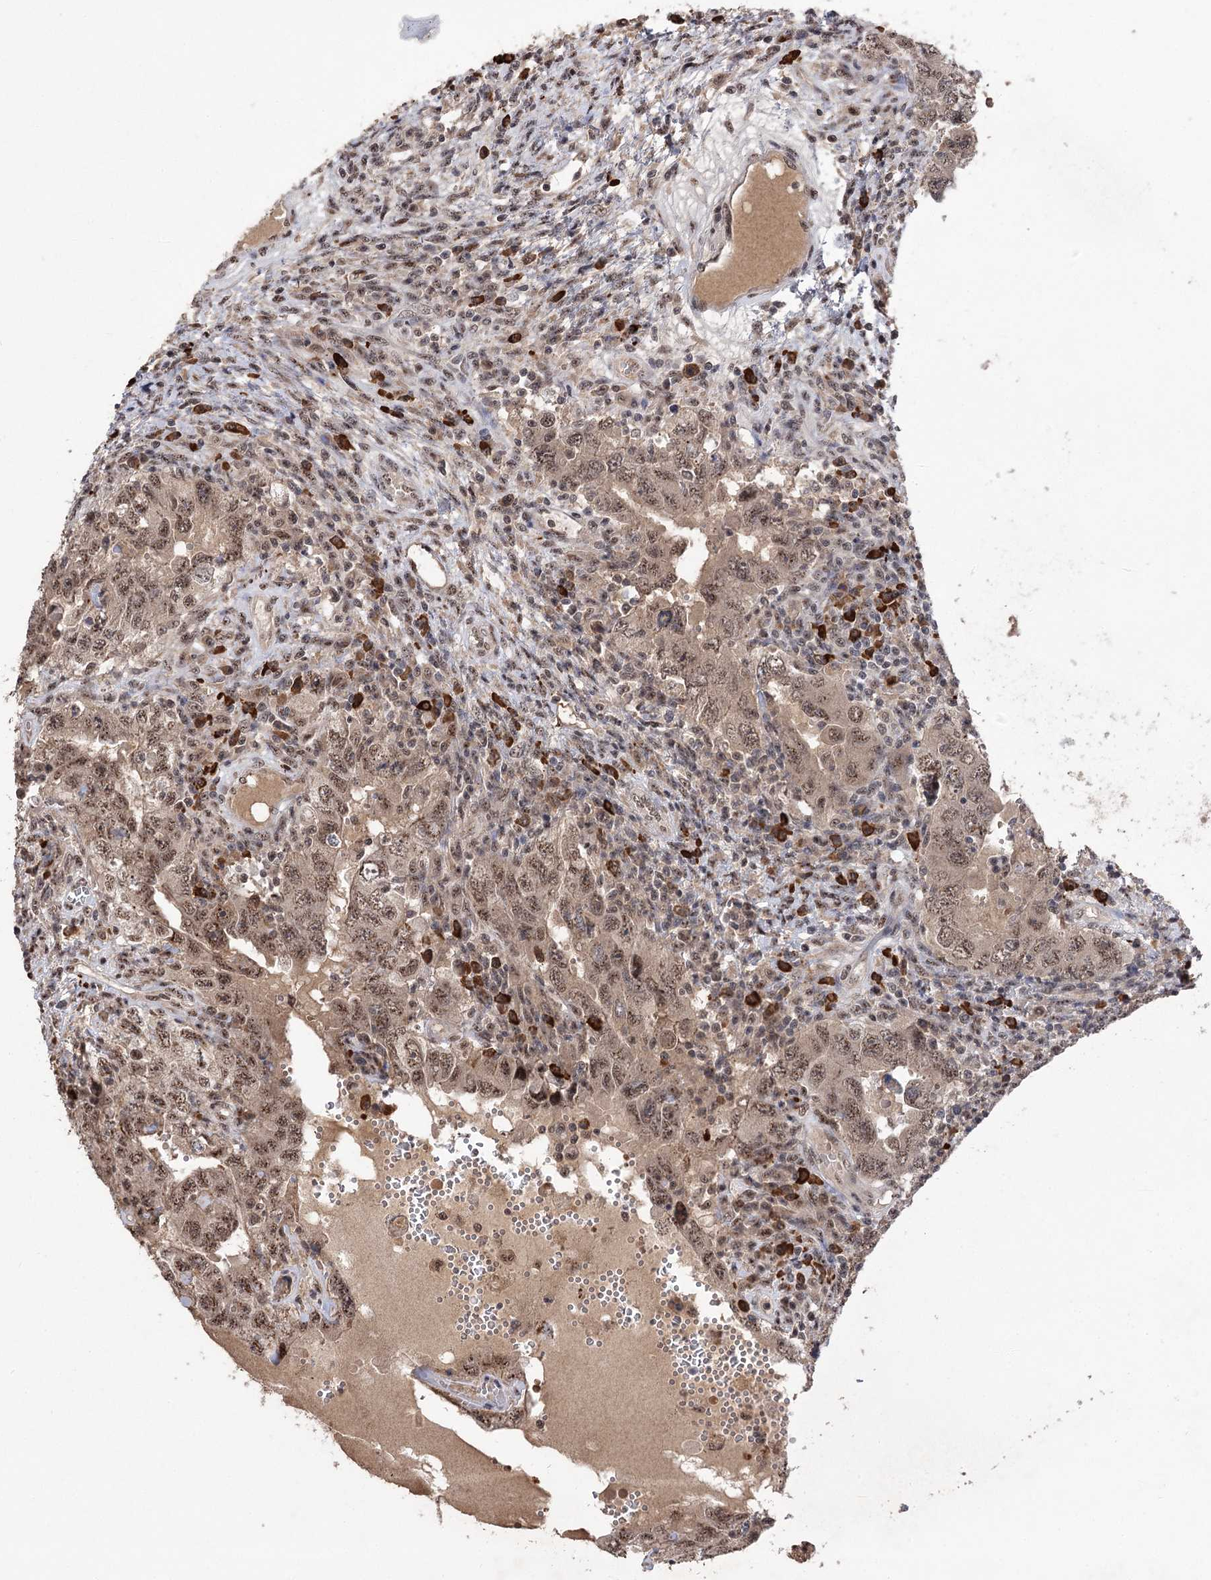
{"staining": {"intensity": "weak", "quantity": ">75%", "location": "nuclear"}, "tissue": "testis cancer", "cell_type": "Tumor cells", "image_type": "cancer", "snomed": [{"axis": "morphology", "description": "Carcinoma, Embryonal, NOS"}, {"axis": "topography", "description": "Testis"}], "caption": "The immunohistochemical stain shows weak nuclear staining in tumor cells of testis cancer tissue.", "gene": "PYROXD1", "patient": {"sex": "male", "age": 26}}